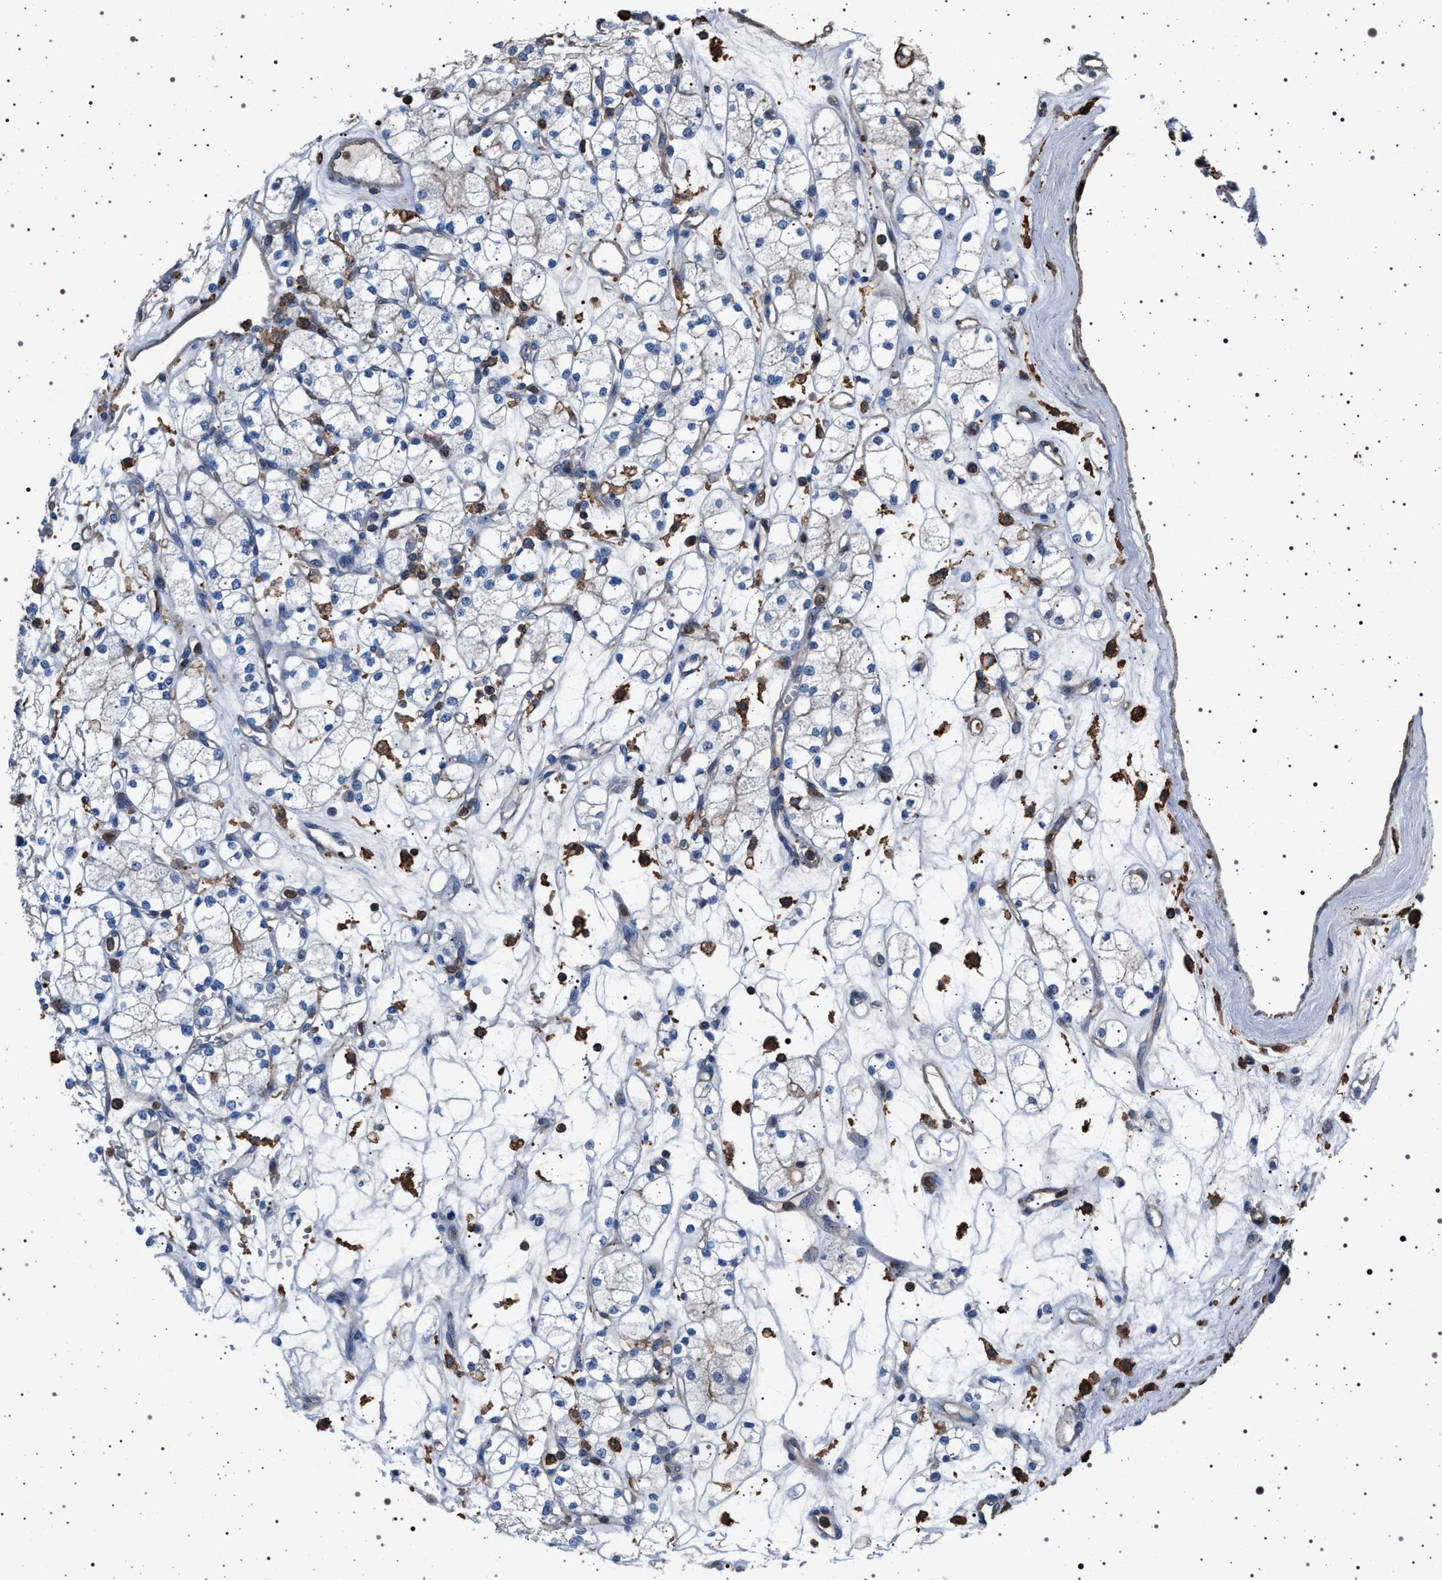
{"staining": {"intensity": "negative", "quantity": "none", "location": "none"}, "tissue": "renal cancer", "cell_type": "Tumor cells", "image_type": "cancer", "snomed": [{"axis": "morphology", "description": "Adenocarcinoma, NOS"}, {"axis": "topography", "description": "Kidney"}], "caption": "An image of human renal cancer is negative for staining in tumor cells.", "gene": "SMAP2", "patient": {"sex": "male", "age": 77}}